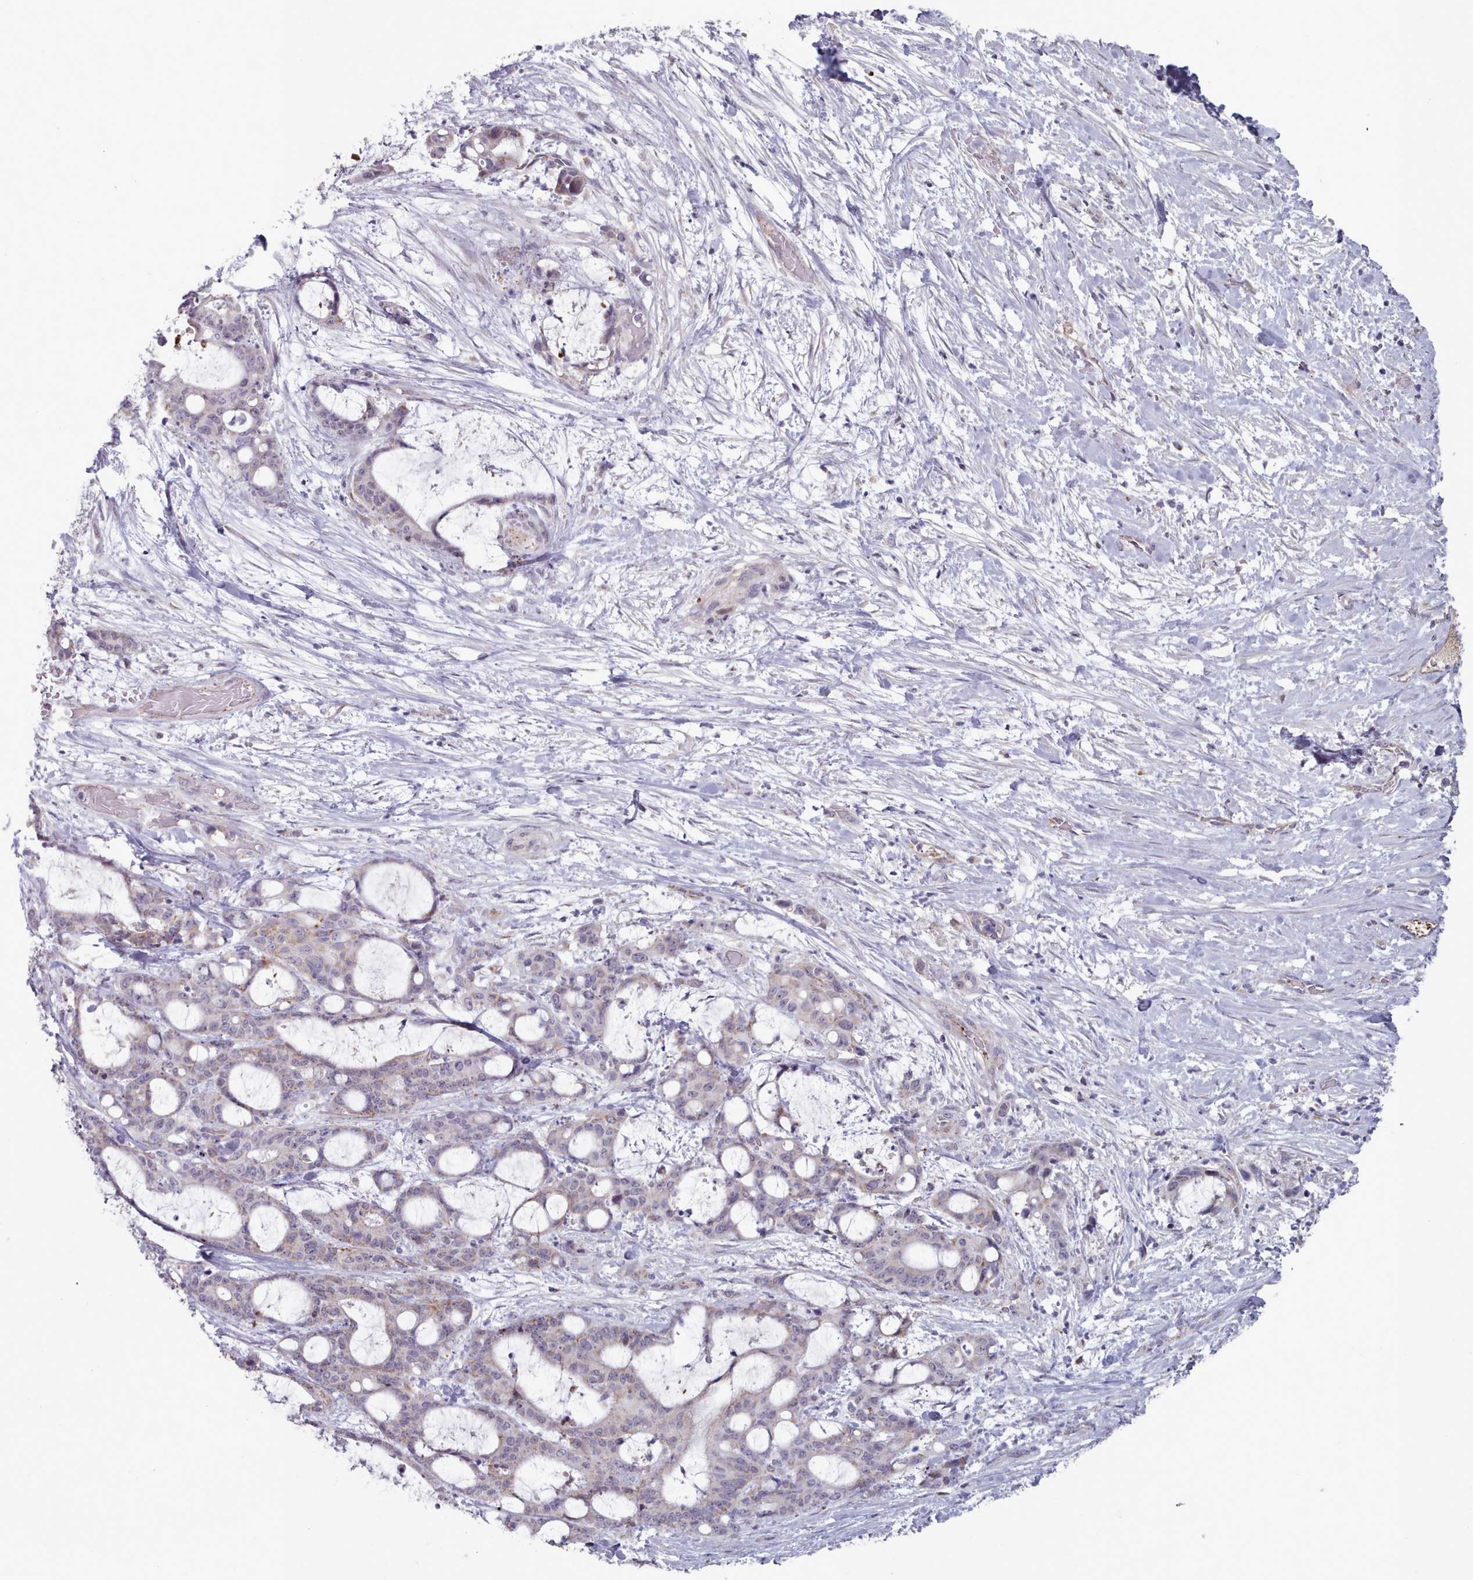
{"staining": {"intensity": "moderate", "quantity": "25%-75%", "location": "cytoplasmic/membranous"}, "tissue": "liver cancer", "cell_type": "Tumor cells", "image_type": "cancer", "snomed": [{"axis": "morphology", "description": "Normal tissue, NOS"}, {"axis": "morphology", "description": "Cholangiocarcinoma"}, {"axis": "topography", "description": "Liver"}, {"axis": "topography", "description": "Peripheral nerve tissue"}], "caption": "Immunohistochemistry (IHC) staining of cholangiocarcinoma (liver), which demonstrates medium levels of moderate cytoplasmic/membranous staining in approximately 25%-75% of tumor cells indicating moderate cytoplasmic/membranous protein expression. The staining was performed using DAB (brown) for protein detection and nuclei were counterstained in hematoxylin (blue).", "gene": "TRARG1", "patient": {"sex": "female", "age": 73}}